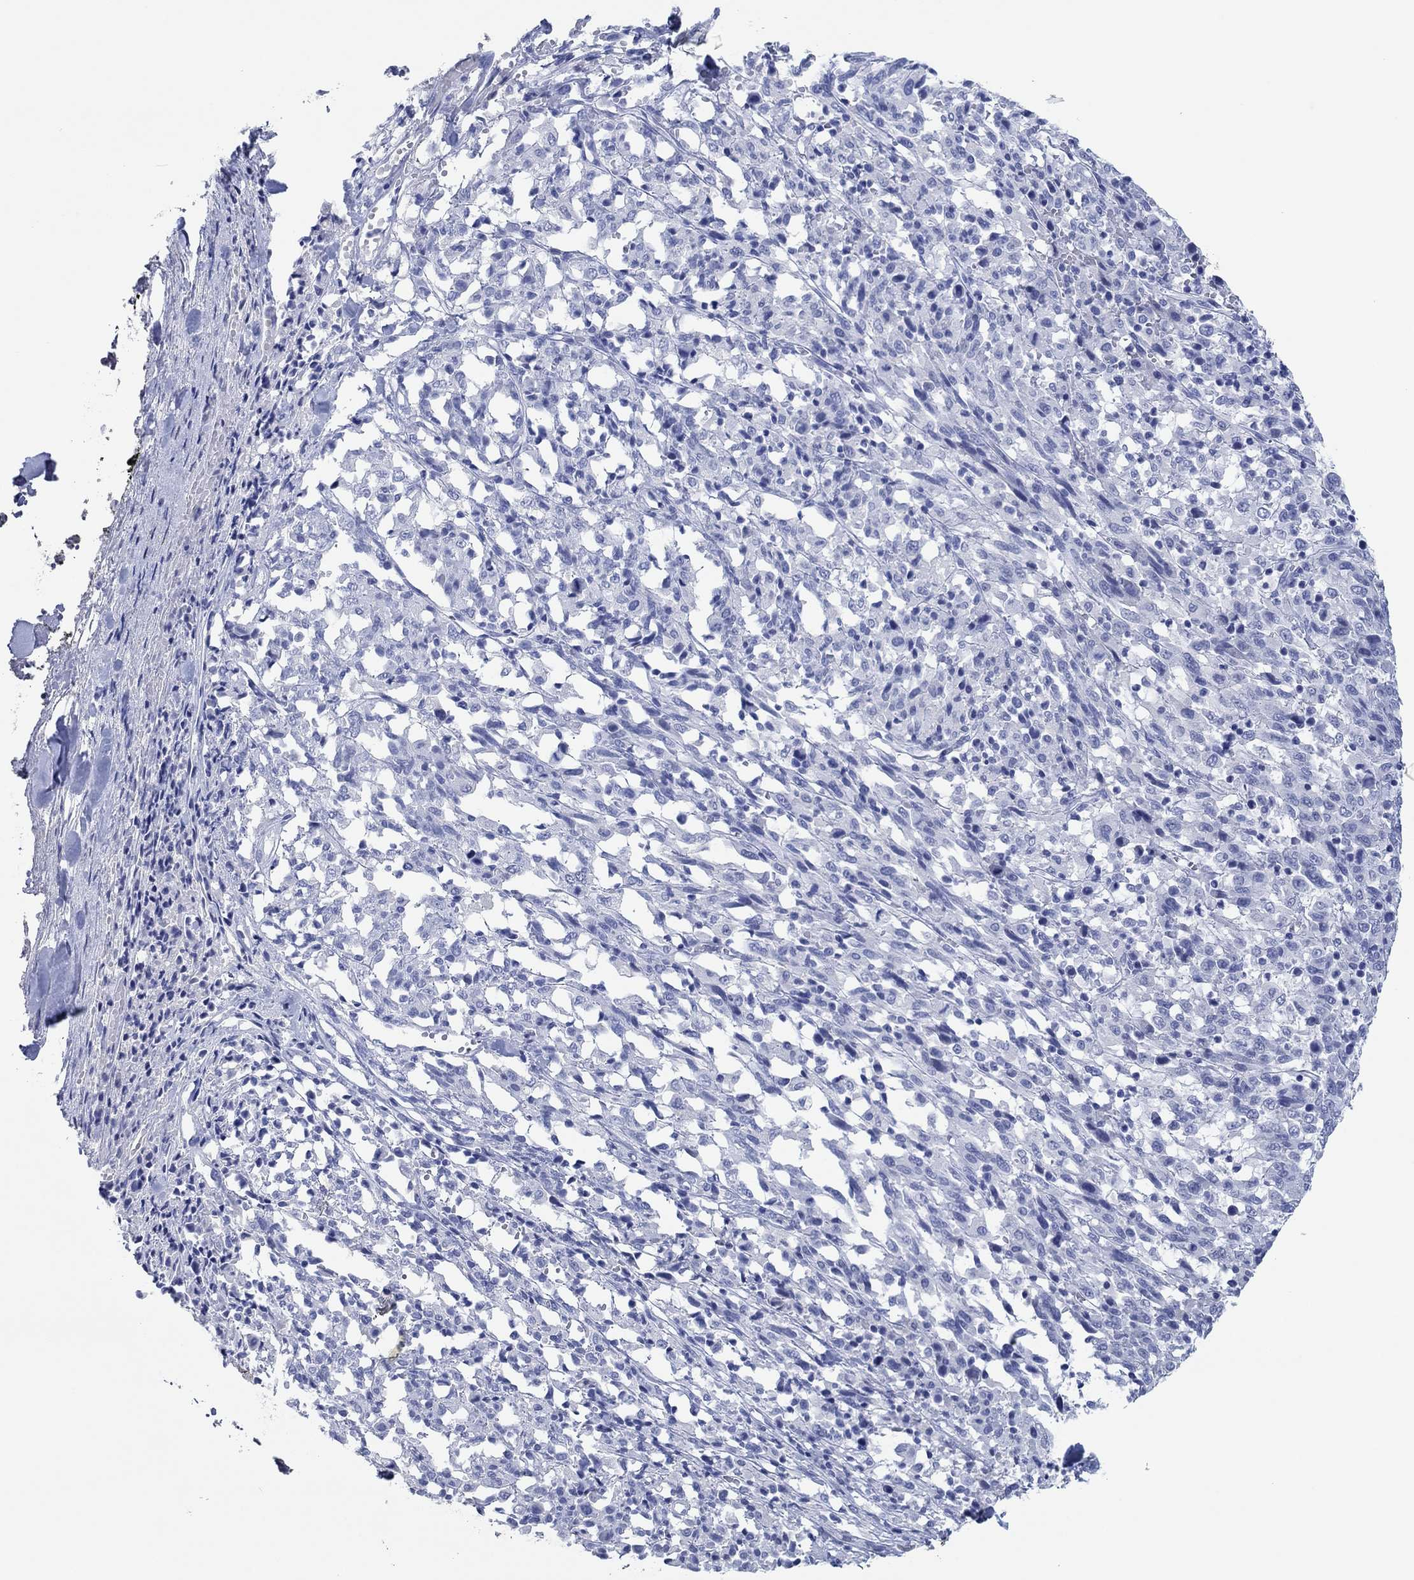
{"staining": {"intensity": "negative", "quantity": "none", "location": "none"}, "tissue": "melanoma", "cell_type": "Tumor cells", "image_type": "cancer", "snomed": [{"axis": "morphology", "description": "Malignant melanoma, NOS"}, {"axis": "topography", "description": "Skin"}], "caption": "Immunohistochemistry of malignant melanoma shows no staining in tumor cells. (DAB (3,3'-diaminobenzidine) IHC visualized using brightfield microscopy, high magnification).", "gene": "POU5F1", "patient": {"sex": "female", "age": 91}}